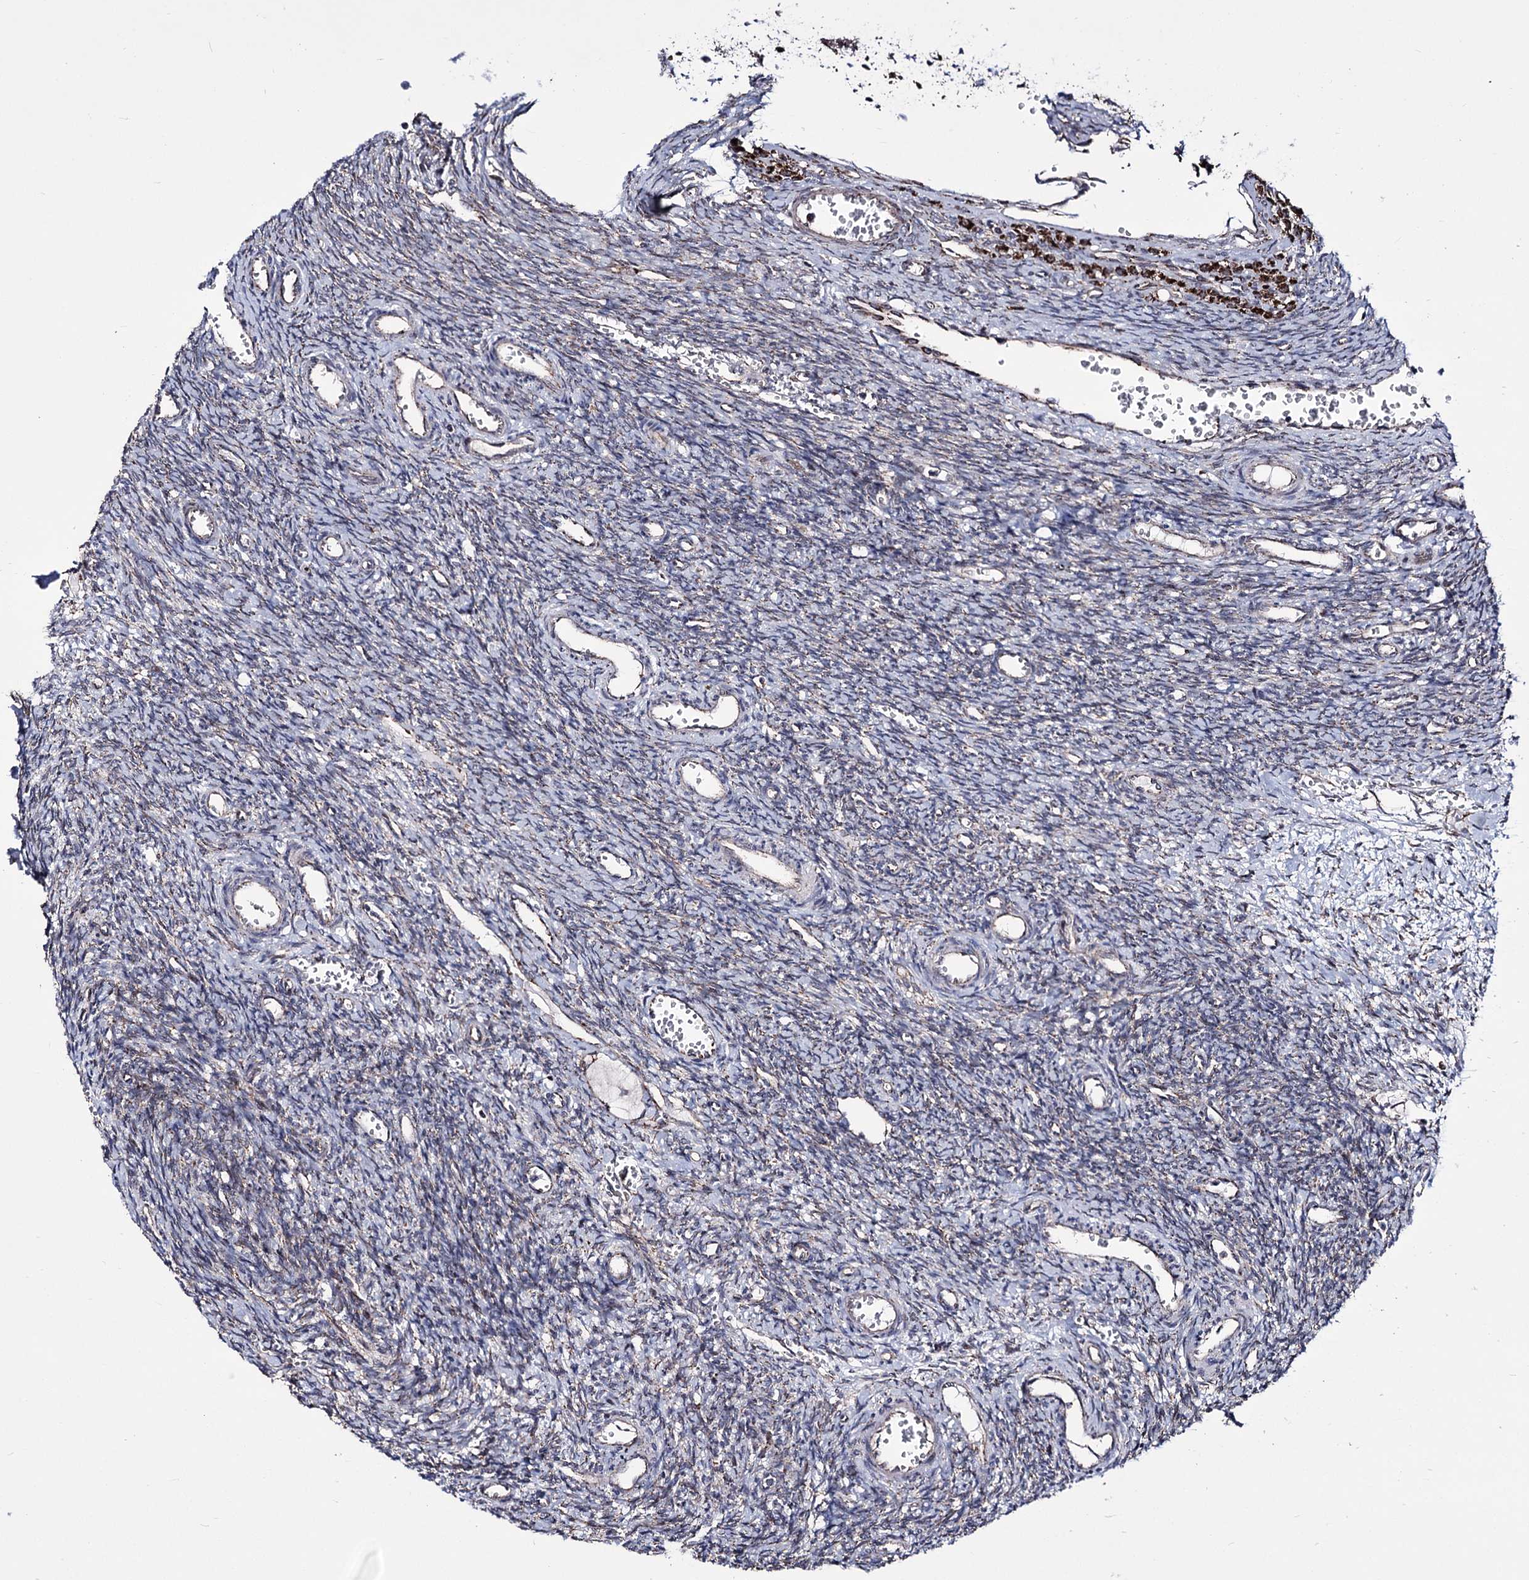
{"staining": {"intensity": "weak", "quantity": "<25%", "location": "cytoplasmic/membranous"}, "tissue": "ovary", "cell_type": "Ovarian stroma cells", "image_type": "normal", "snomed": [{"axis": "morphology", "description": "Normal tissue, NOS"}, {"axis": "topography", "description": "Ovary"}], "caption": "This is a micrograph of immunohistochemistry staining of benign ovary, which shows no positivity in ovarian stroma cells. (Stains: DAB (3,3'-diaminobenzidine) IHC with hematoxylin counter stain, Microscopy: brightfield microscopy at high magnification).", "gene": "CREB3L4", "patient": {"sex": "female", "age": 39}}